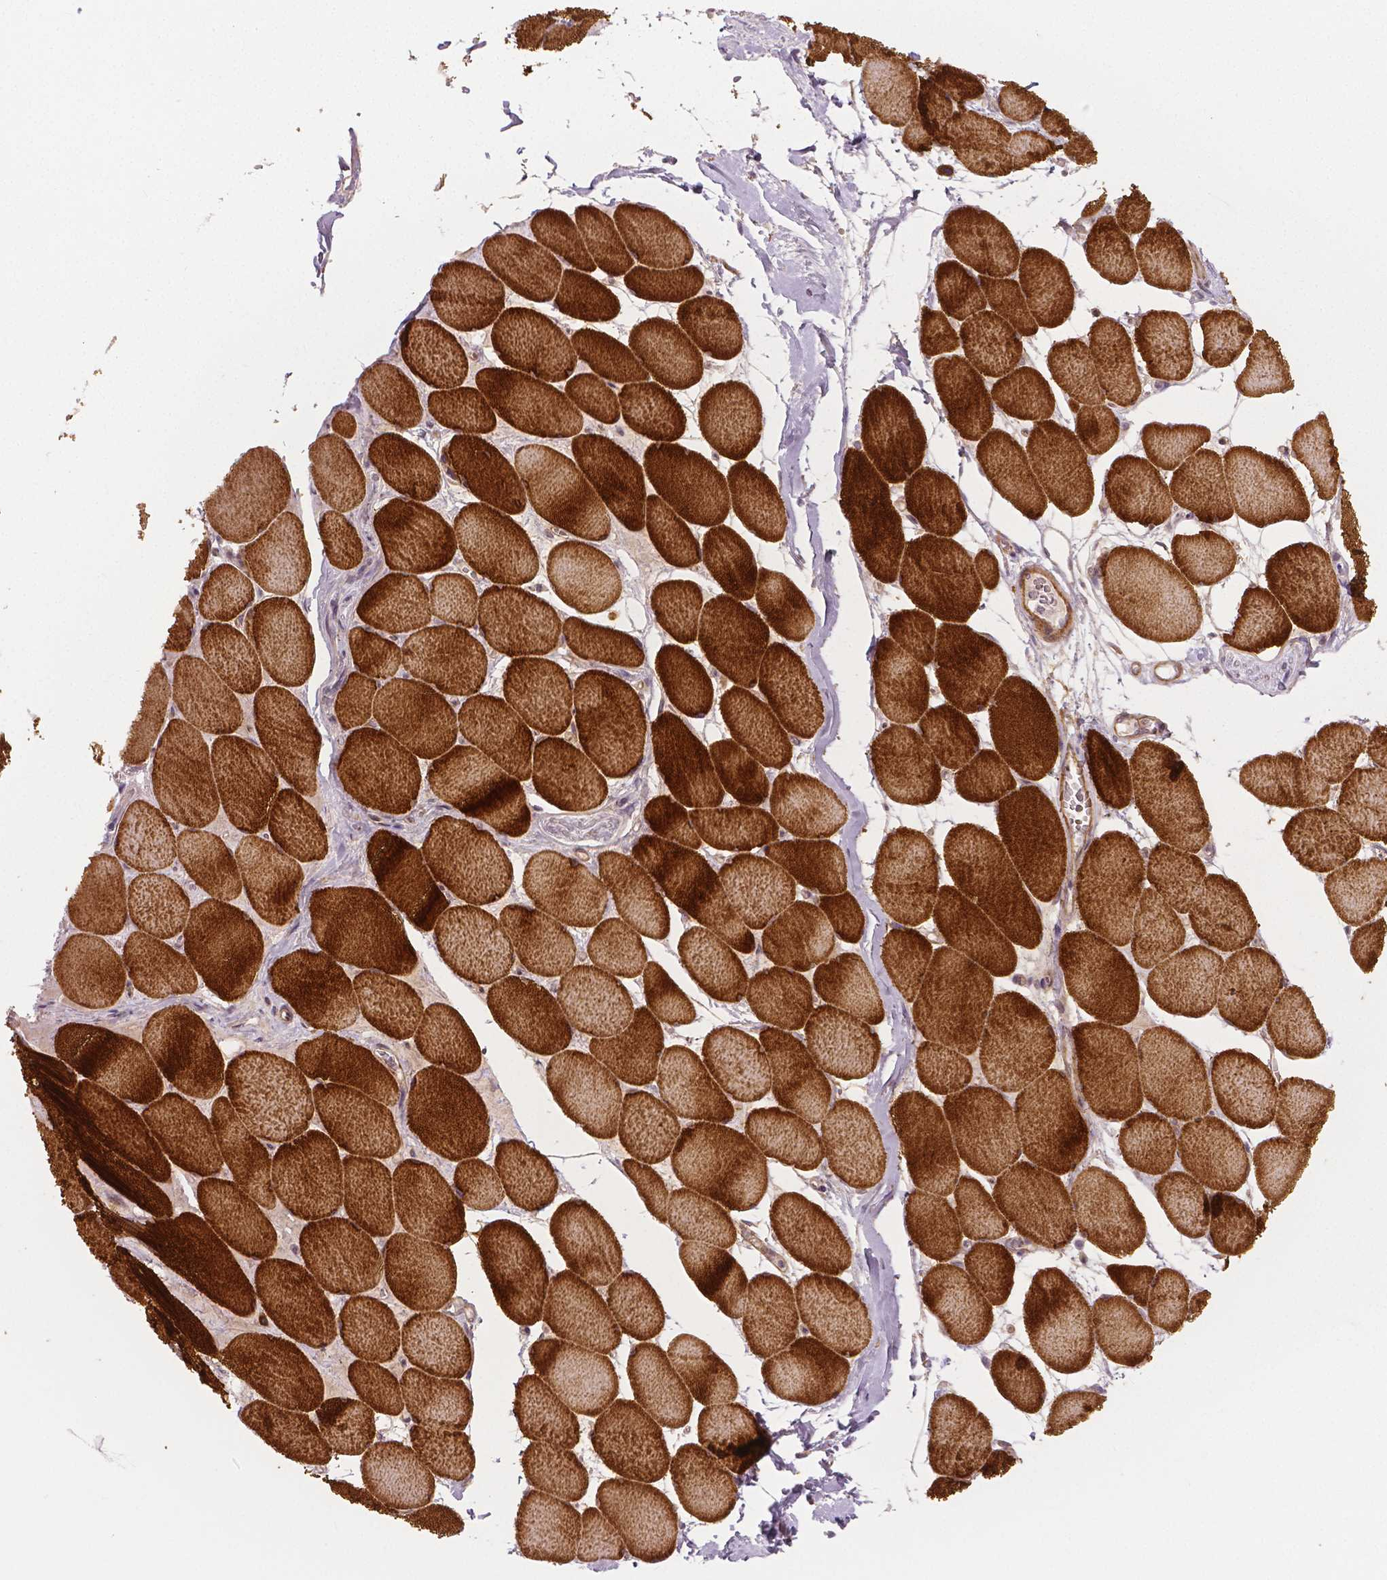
{"staining": {"intensity": "strong", "quantity": ">75%", "location": "cytoplasmic/membranous"}, "tissue": "skeletal muscle", "cell_type": "Myocytes", "image_type": "normal", "snomed": [{"axis": "morphology", "description": "Normal tissue, NOS"}, {"axis": "topography", "description": "Skeletal muscle"}], "caption": "A brown stain labels strong cytoplasmic/membranous expression of a protein in myocytes of benign skeletal muscle.", "gene": "FLT1", "patient": {"sex": "female", "age": 75}}